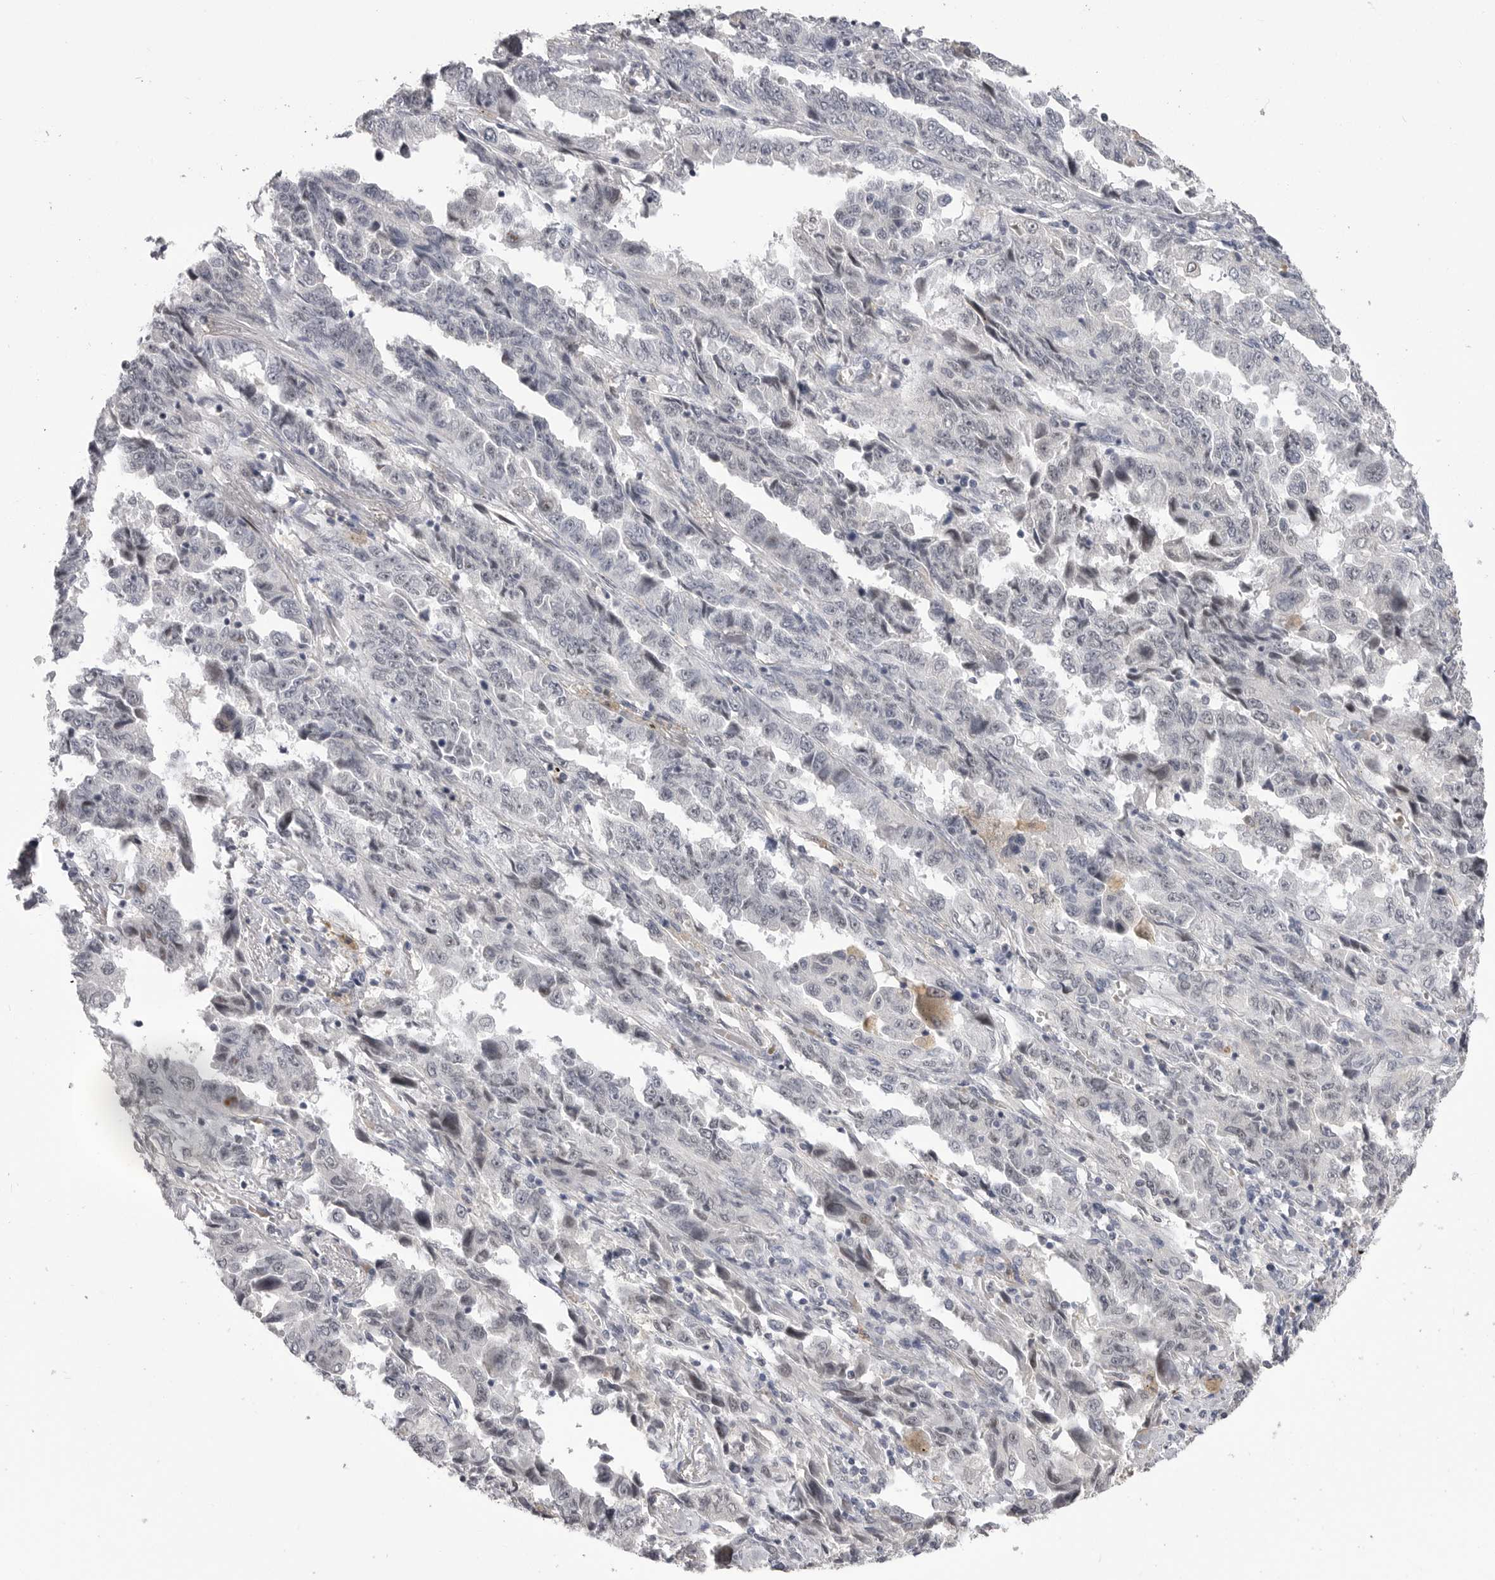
{"staining": {"intensity": "negative", "quantity": "none", "location": "none"}, "tissue": "lung cancer", "cell_type": "Tumor cells", "image_type": "cancer", "snomed": [{"axis": "morphology", "description": "Adenocarcinoma, NOS"}, {"axis": "topography", "description": "Lung"}], "caption": "An image of lung adenocarcinoma stained for a protein exhibits no brown staining in tumor cells. Nuclei are stained in blue.", "gene": "PLEKHF1", "patient": {"sex": "female", "age": 51}}